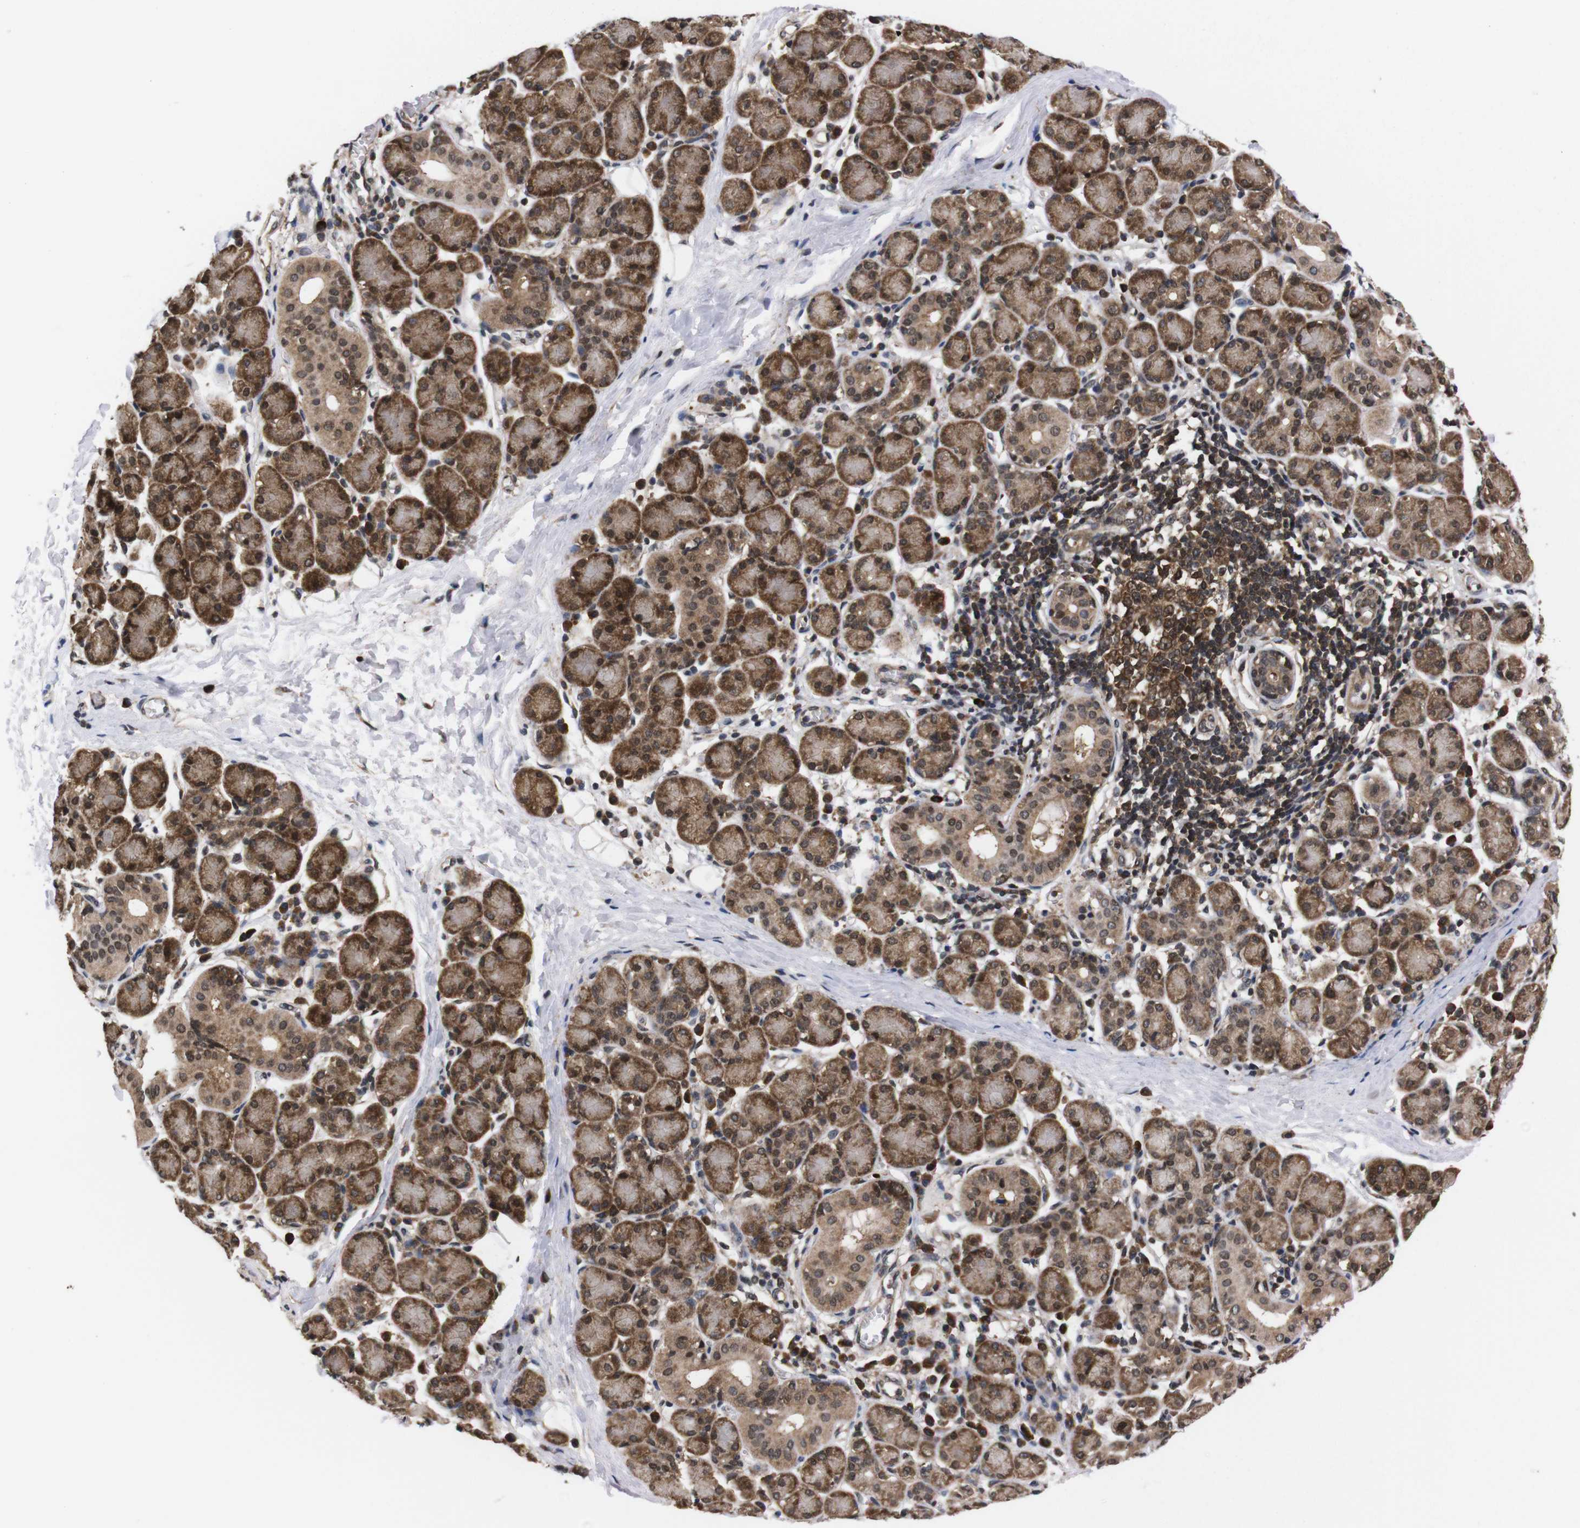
{"staining": {"intensity": "moderate", "quantity": ">75%", "location": "cytoplasmic/membranous,nuclear"}, "tissue": "salivary gland", "cell_type": "Glandular cells", "image_type": "normal", "snomed": [{"axis": "morphology", "description": "Normal tissue, NOS"}, {"axis": "morphology", "description": "Inflammation, NOS"}, {"axis": "topography", "description": "Lymph node"}, {"axis": "topography", "description": "Salivary gland"}], "caption": "DAB (3,3'-diaminobenzidine) immunohistochemical staining of unremarkable salivary gland displays moderate cytoplasmic/membranous,nuclear protein positivity in about >75% of glandular cells.", "gene": "UBQLN2", "patient": {"sex": "male", "age": 3}}